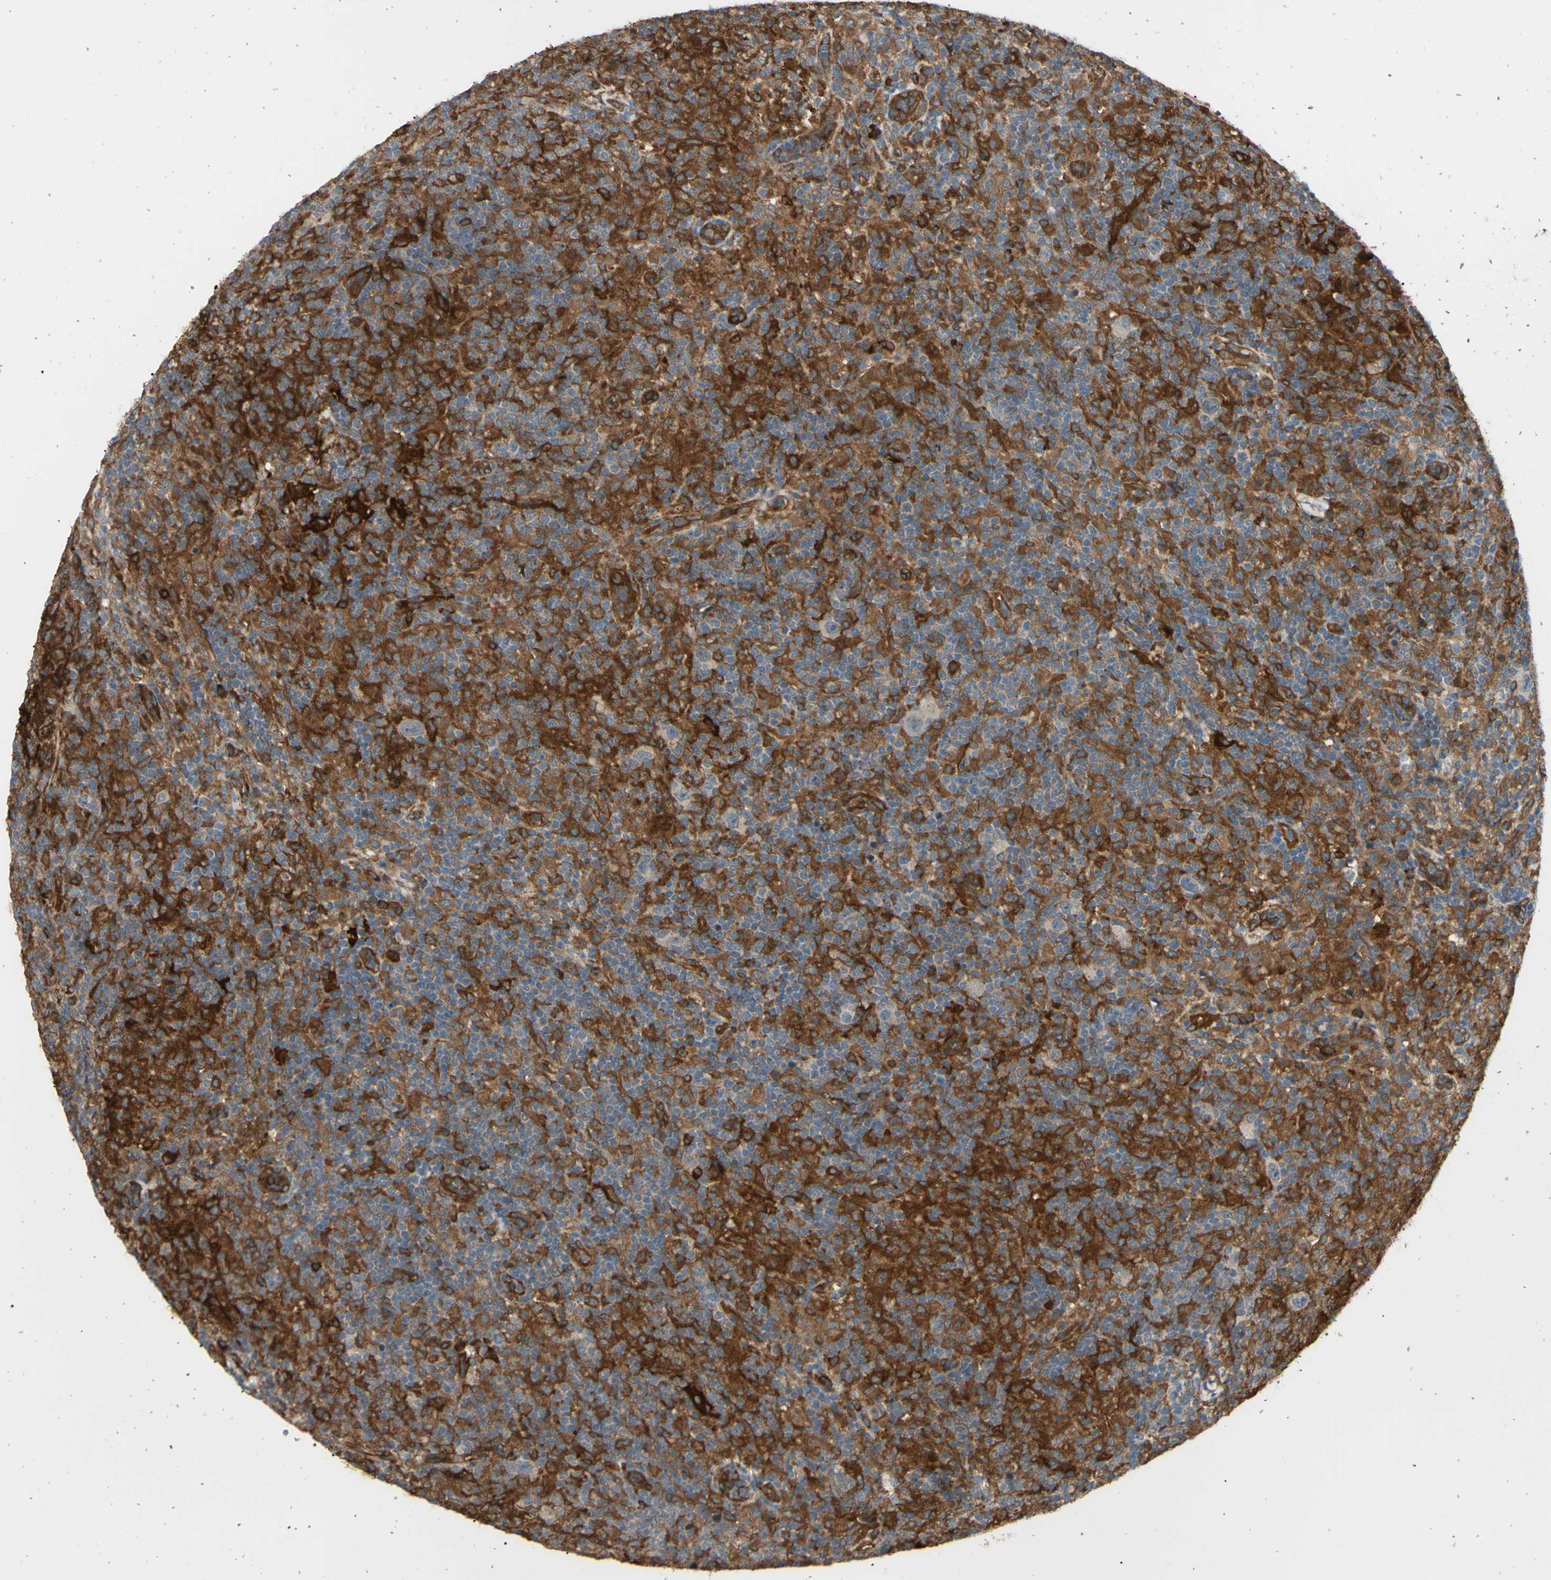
{"staining": {"intensity": "weak", "quantity": "25%-75%", "location": "cytoplasmic/membranous"}, "tissue": "lymphoma", "cell_type": "Tumor cells", "image_type": "cancer", "snomed": [{"axis": "morphology", "description": "Hodgkin's disease, NOS"}, {"axis": "topography", "description": "Lymph node"}], "caption": "There is low levels of weak cytoplasmic/membranous staining in tumor cells of Hodgkin's disease, as demonstrated by immunohistochemical staining (brown color).", "gene": "PTPN12", "patient": {"sex": "male", "age": 70}}